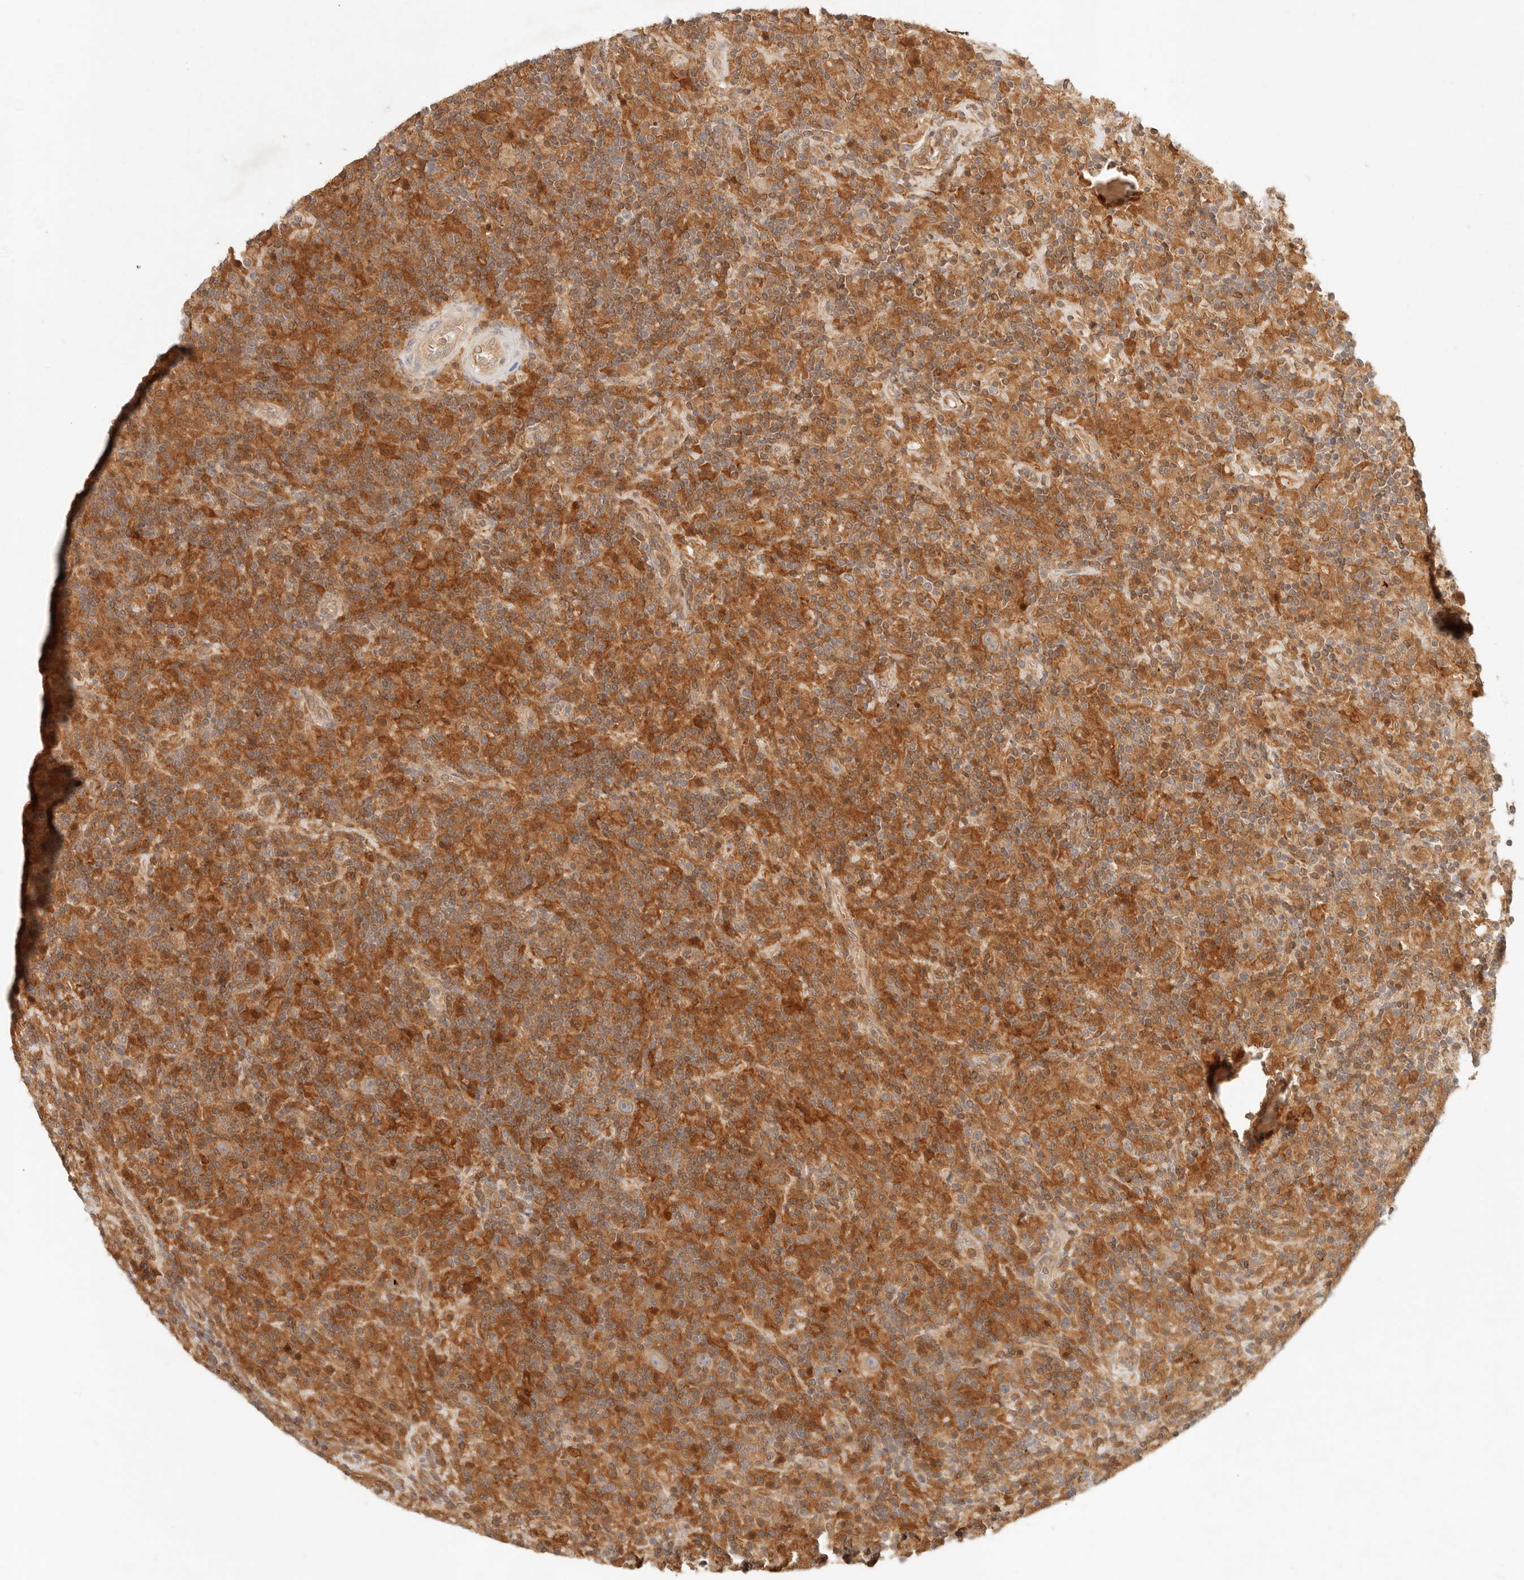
{"staining": {"intensity": "weak", "quantity": ">75%", "location": "cytoplasmic/membranous"}, "tissue": "lymphoma", "cell_type": "Tumor cells", "image_type": "cancer", "snomed": [{"axis": "morphology", "description": "Hodgkin's disease, NOS"}, {"axis": "topography", "description": "Lymph node"}], "caption": "Protein analysis of lymphoma tissue shows weak cytoplasmic/membranous expression in about >75% of tumor cells.", "gene": "NECAP2", "patient": {"sex": "male", "age": 70}}